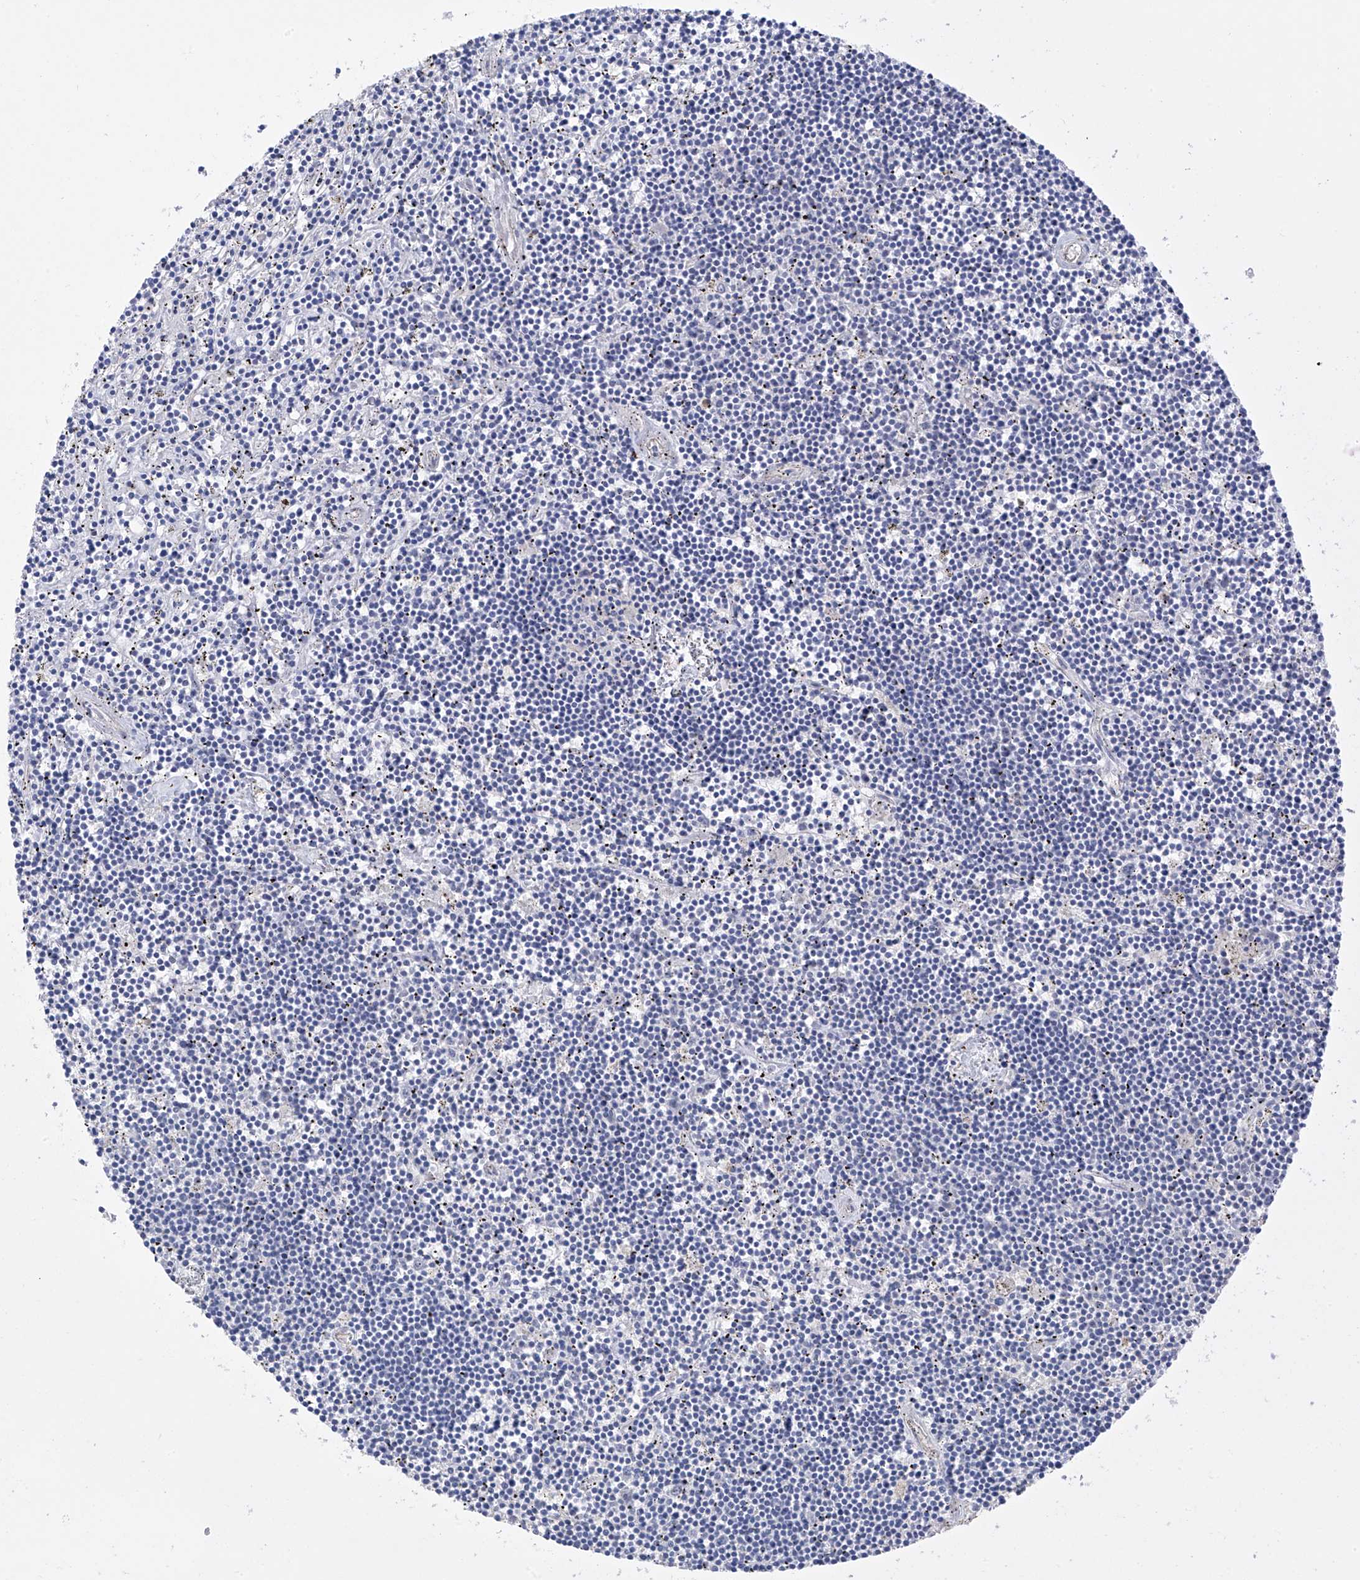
{"staining": {"intensity": "negative", "quantity": "none", "location": "none"}, "tissue": "lymphoma", "cell_type": "Tumor cells", "image_type": "cancer", "snomed": [{"axis": "morphology", "description": "Malignant lymphoma, non-Hodgkin's type, Low grade"}, {"axis": "topography", "description": "Spleen"}], "caption": "This is an immunohistochemistry (IHC) photomicrograph of lymphoma. There is no positivity in tumor cells.", "gene": "PRSS12", "patient": {"sex": "male", "age": 76}}